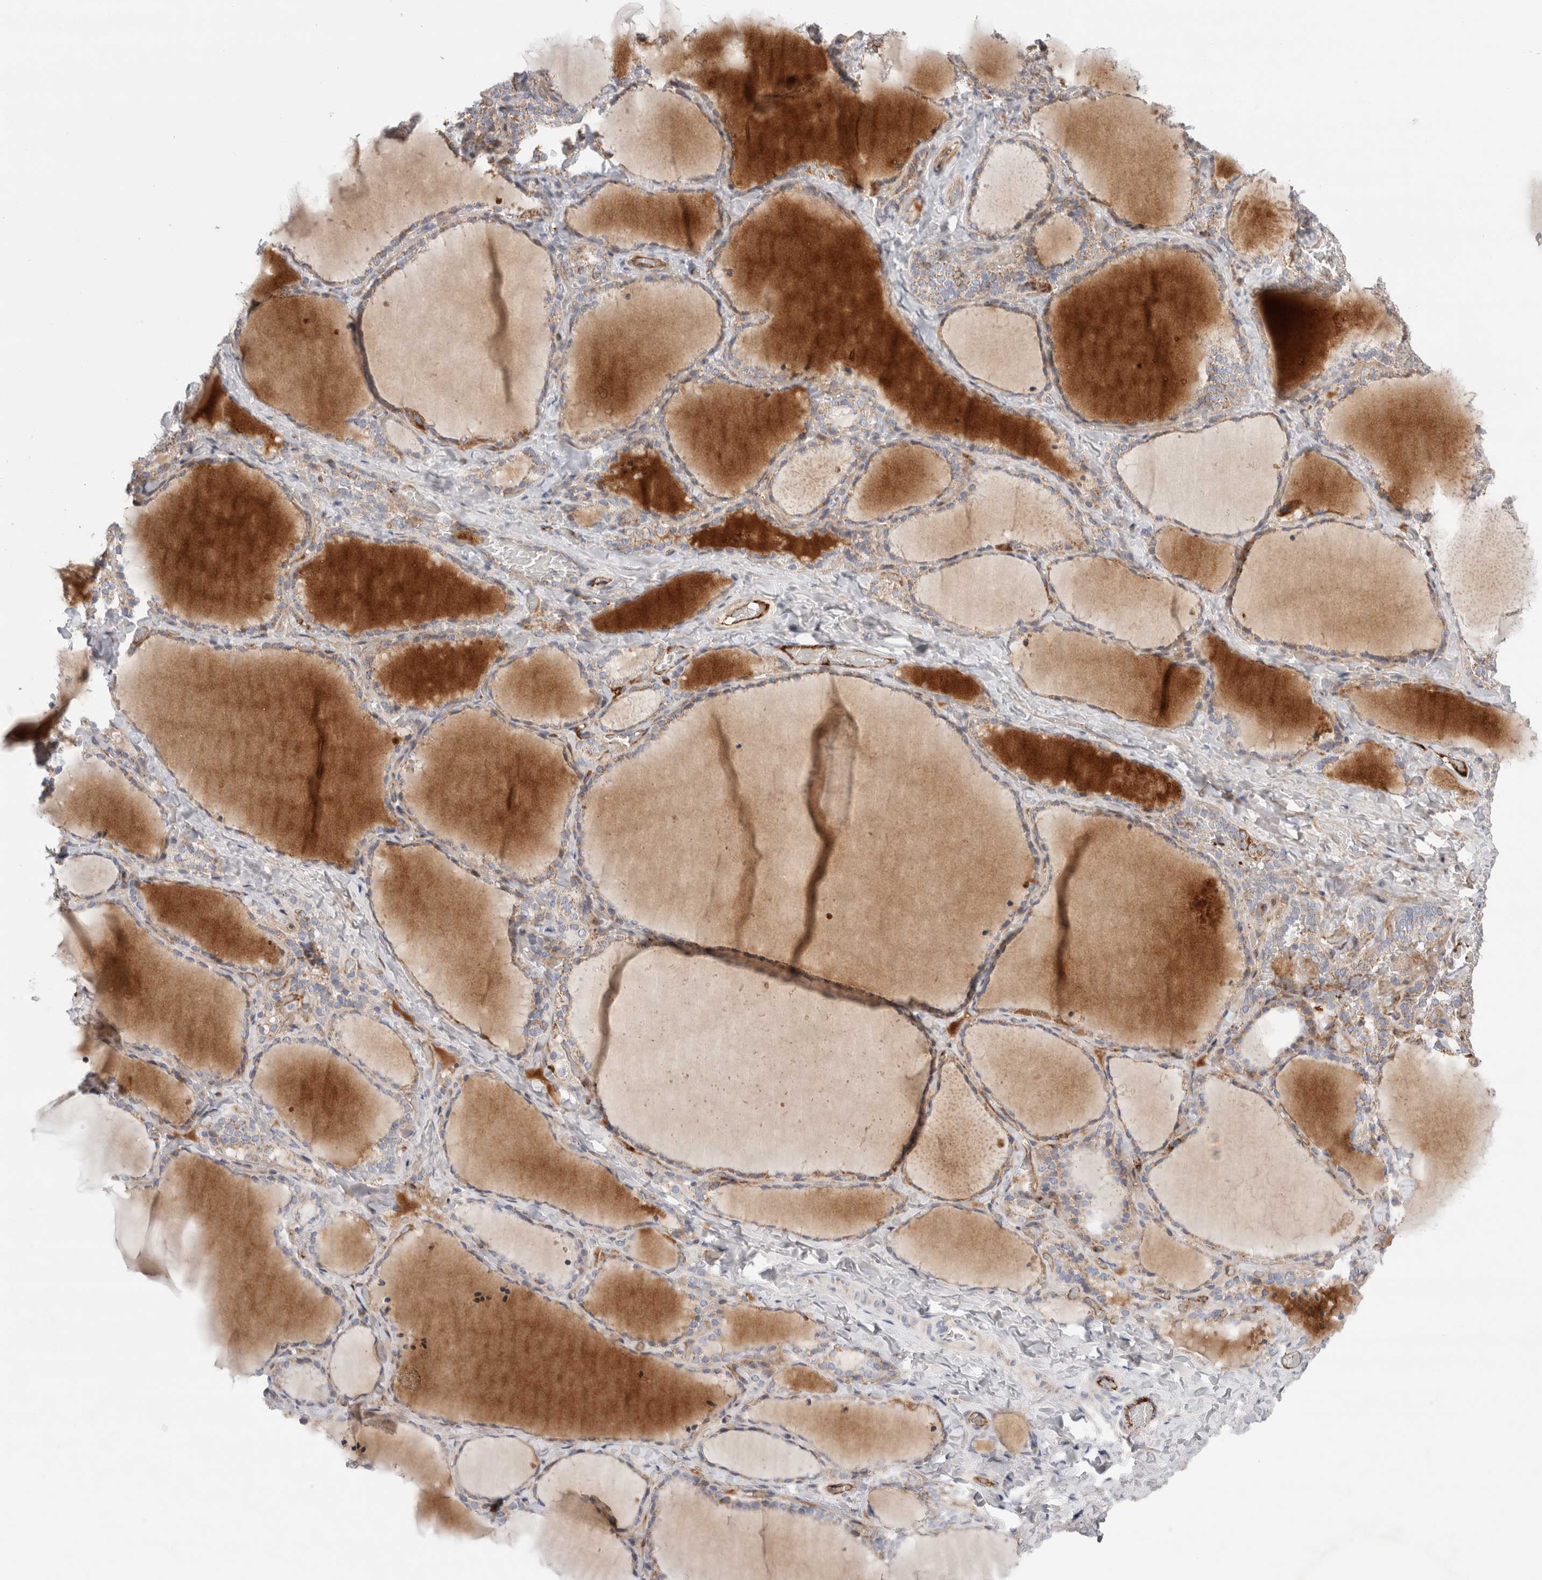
{"staining": {"intensity": "weak", "quantity": ">75%", "location": "cytoplasmic/membranous"}, "tissue": "thyroid gland", "cell_type": "Glandular cells", "image_type": "normal", "snomed": [{"axis": "morphology", "description": "Normal tissue, NOS"}, {"axis": "topography", "description": "Thyroid gland"}], "caption": "DAB (3,3'-diaminobenzidine) immunohistochemical staining of unremarkable thyroid gland reveals weak cytoplasmic/membranous protein positivity in about >75% of glandular cells.", "gene": "ECHDC2", "patient": {"sex": "female", "age": 22}}